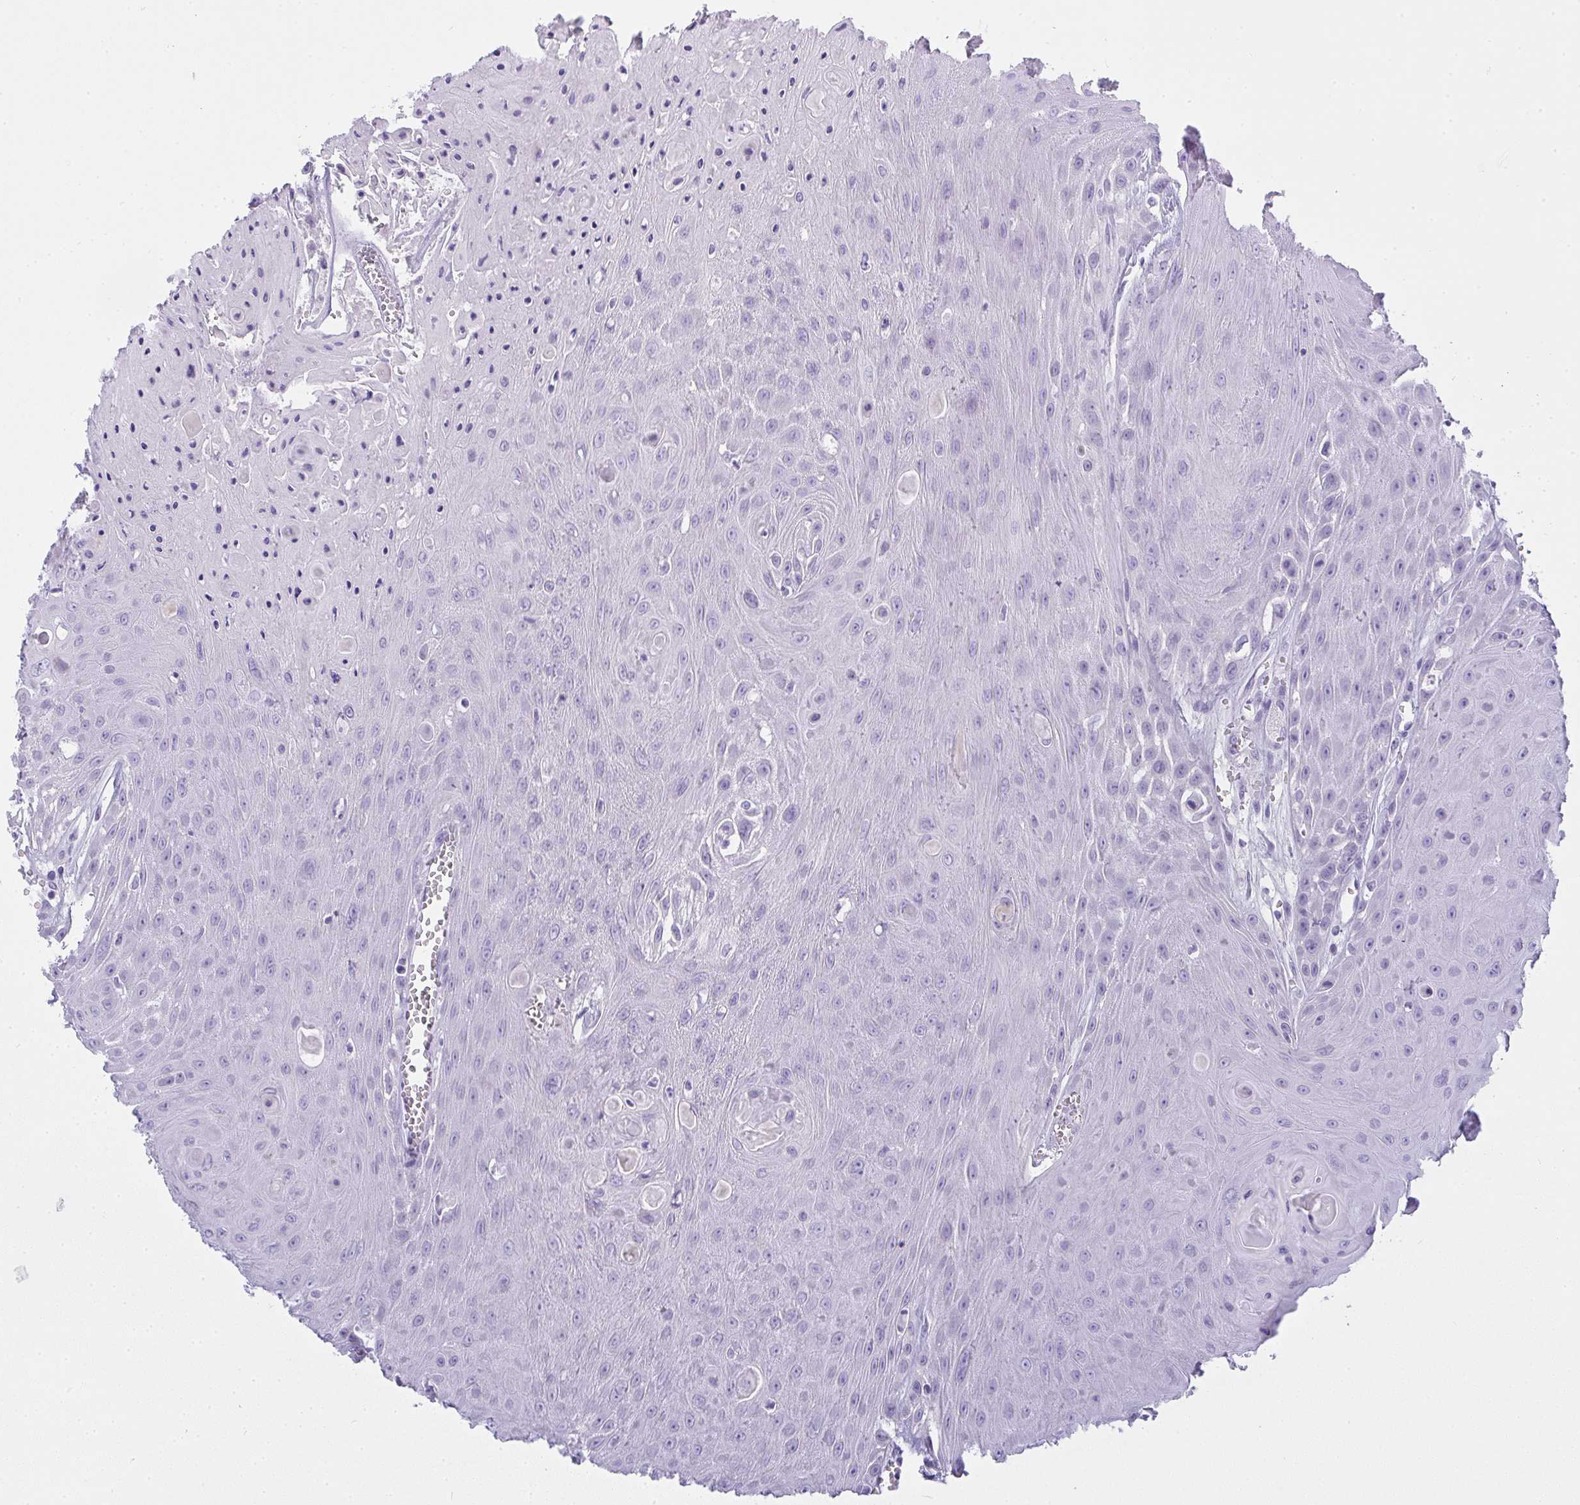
{"staining": {"intensity": "negative", "quantity": "none", "location": "none"}, "tissue": "head and neck cancer", "cell_type": "Tumor cells", "image_type": "cancer", "snomed": [{"axis": "morphology", "description": "Squamous cell carcinoma, NOS"}, {"axis": "topography", "description": "Oral tissue"}, {"axis": "topography", "description": "Head-Neck"}], "caption": "Immunohistochemistry image of human head and neck squamous cell carcinoma stained for a protein (brown), which exhibits no expression in tumor cells.", "gene": "GSDMB", "patient": {"sex": "male", "age": 81}}